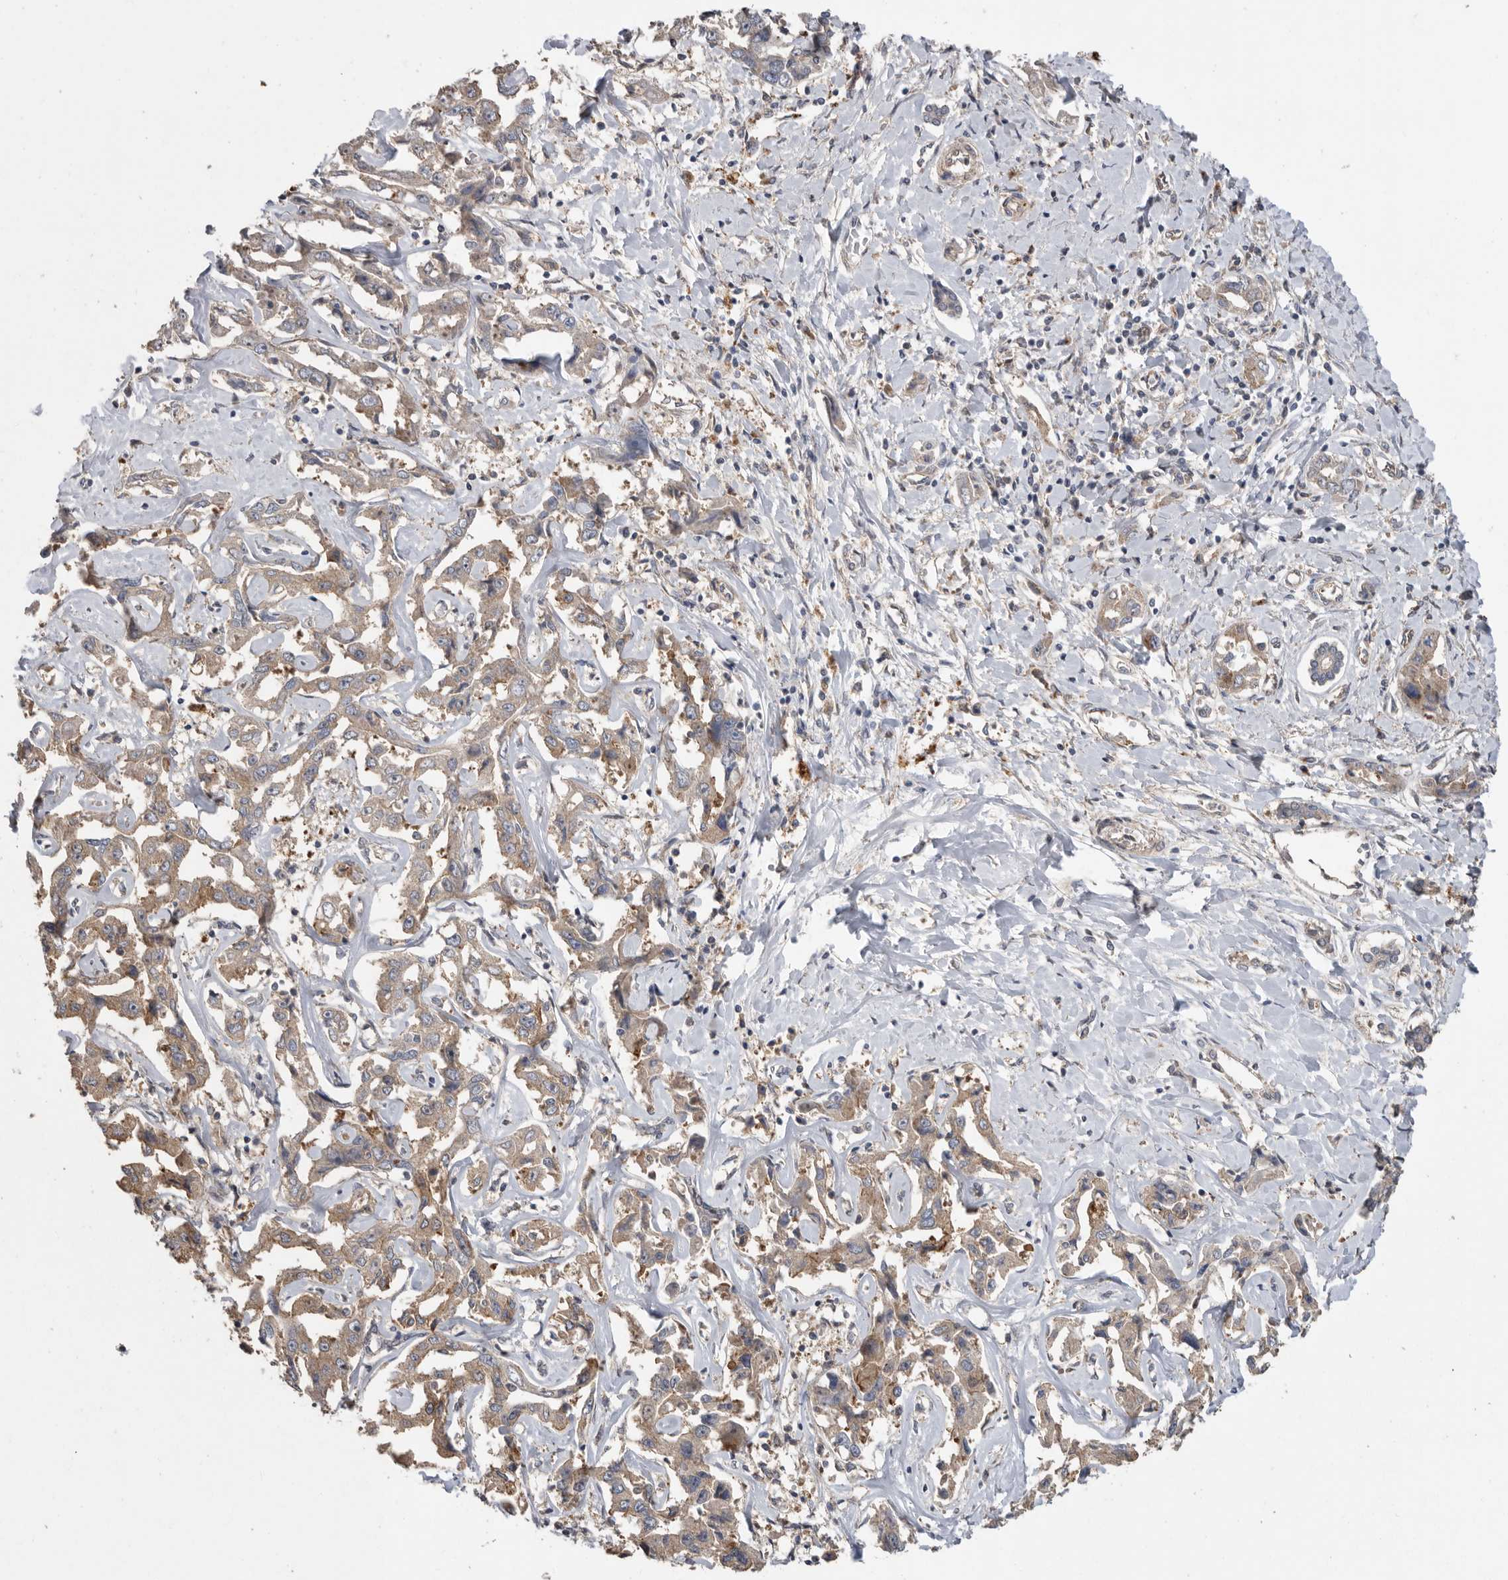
{"staining": {"intensity": "weak", "quantity": ">75%", "location": "cytoplasmic/membranous"}, "tissue": "liver cancer", "cell_type": "Tumor cells", "image_type": "cancer", "snomed": [{"axis": "morphology", "description": "Cholangiocarcinoma"}, {"axis": "topography", "description": "Liver"}], "caption": "Cholangiocarcinoma (liver) was stained to show a protein in brown. There is low levels of weak cytoplasmic/membranous staining in approximately >75% of tumor cells.", "gene": "PODXL2", "patient": {"sex": "male", "age": 59}}